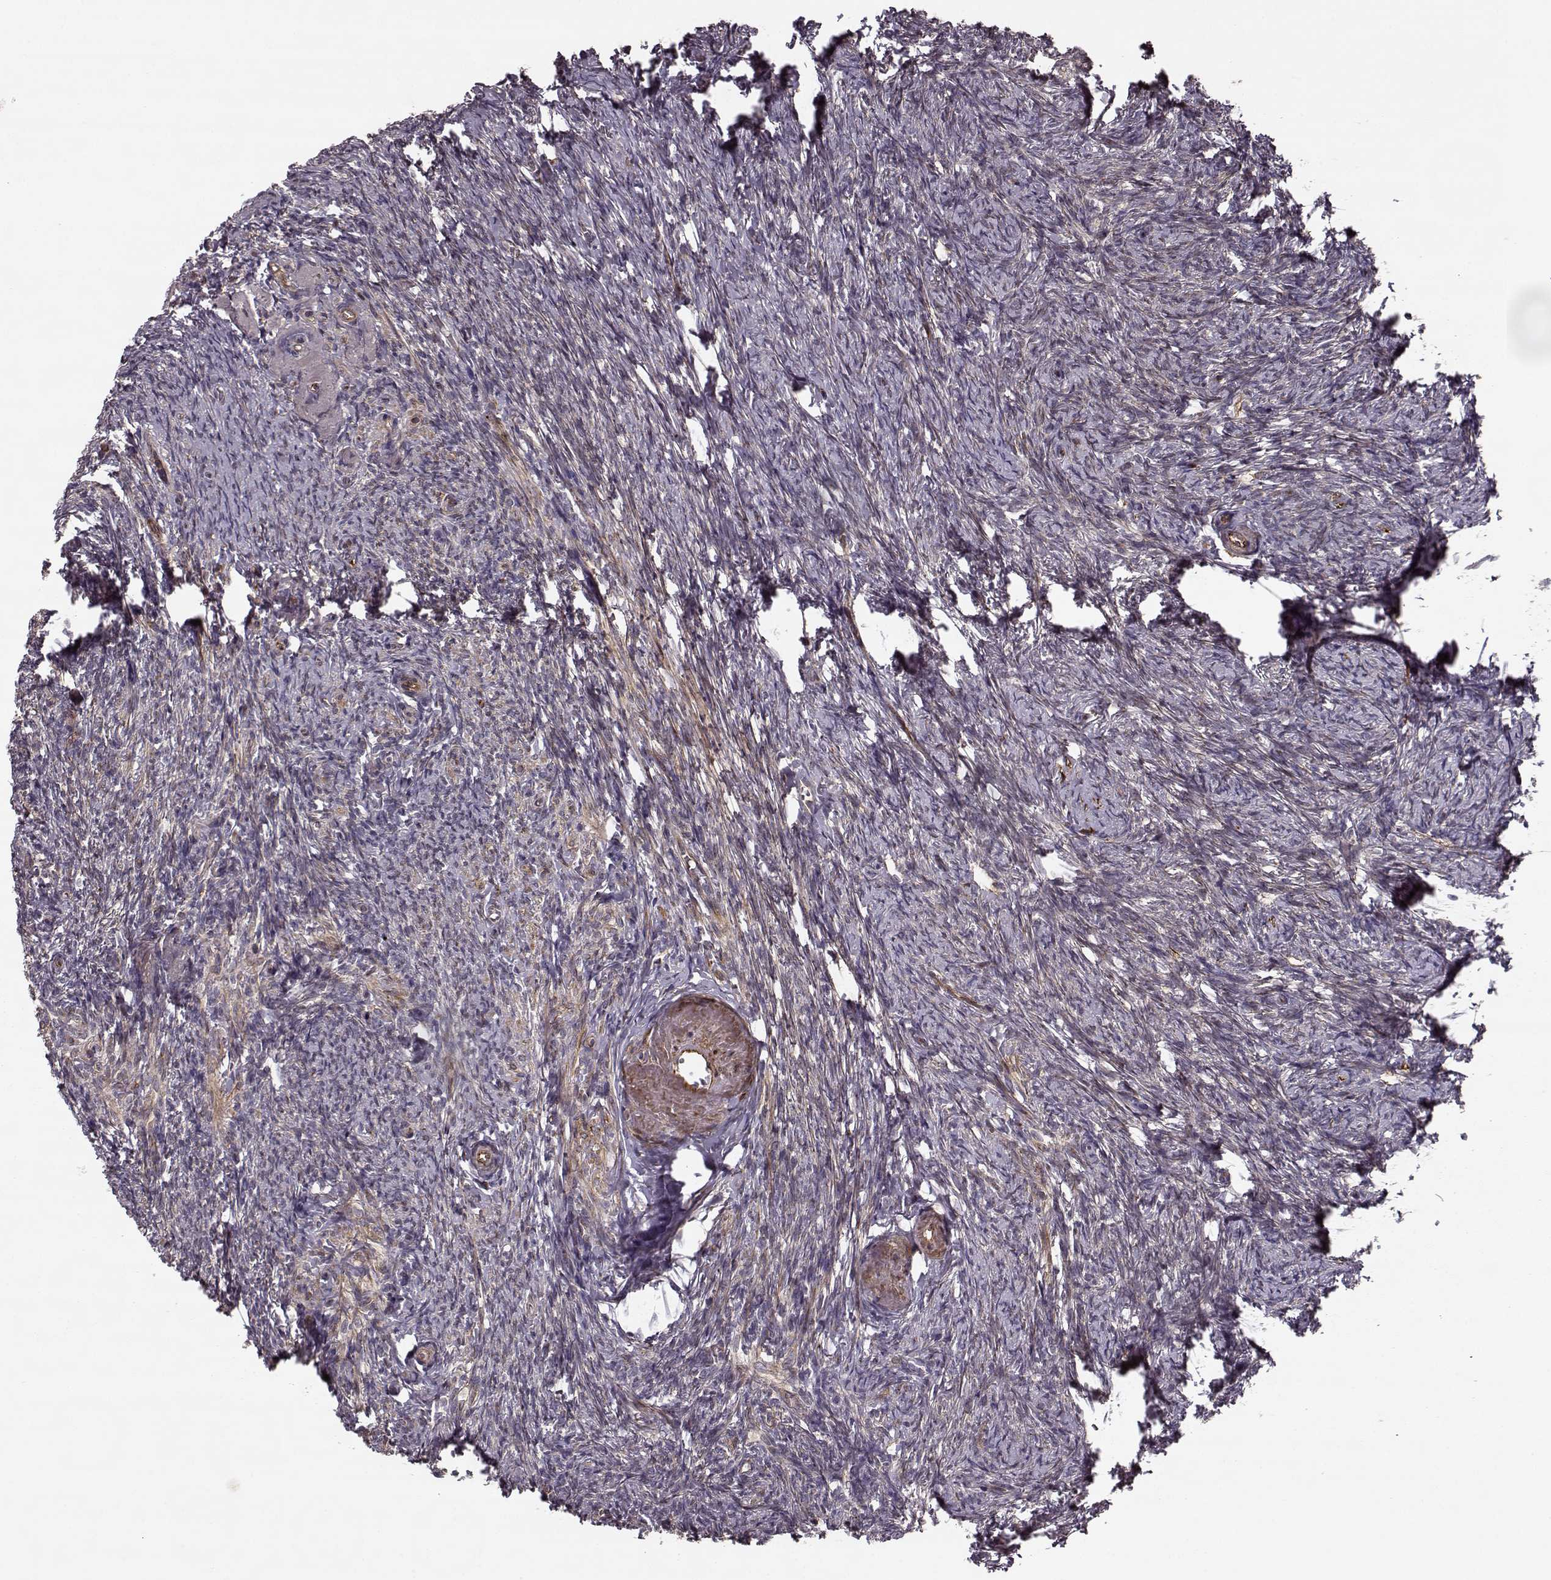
{"staining": {"intensity": "strong", "quantity": ">75%", "location": "cytoplasmic/membranous"}, "tissue": "ovary", "cell_type": "Follicle cells", "image_type": "normal", "snomed": [{"axis": "morphology", "description": "Normal tissue, NOS"}, {"axis": "topography", "description": "Ovary"}], "caption": "DAB (3,3'-diaminobenzidine) immunohistochemical staining of normal ovary displays strong cytoplasmic/membranous protein positivity in about >75% of follicle cells. The staining is performed using DAB brown chromogen to label protein expression. The nuclei are counter-stained blue using hematoxylin.", "gene": "MTR", "patient": {"sex": "female", "age": 72}}